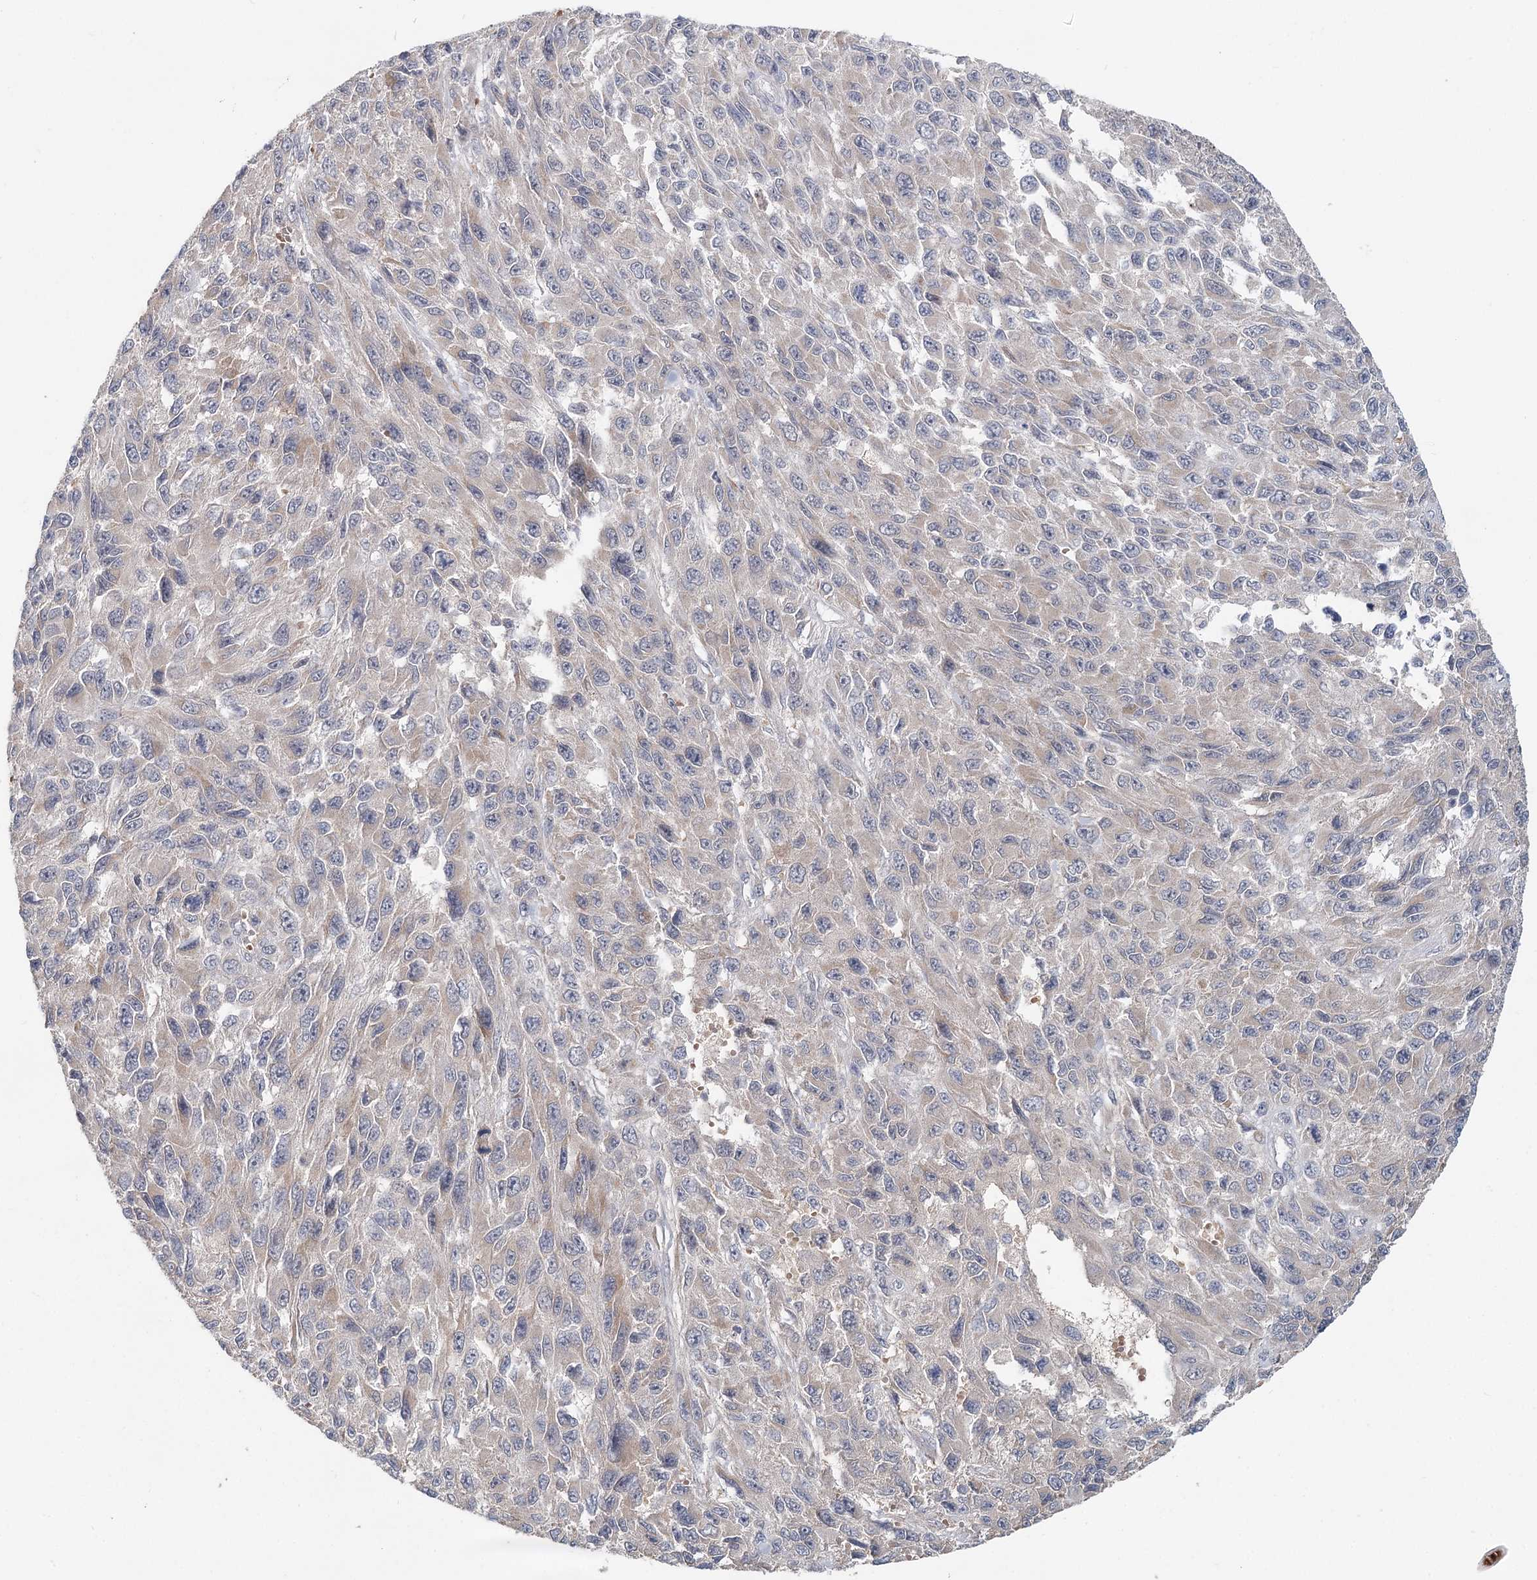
{"staining": {"intensity": "negative", "quantity": "none", "location": "none"}, "tissue": "melanoma", "cell_type": "Tumor cells", "image_type": "cancer", "snomed": [{"axis": "morphology", "description": "Normal tissue, NOS"}, {"axis": "morphology", "description": "Malignant melanoma, NOS"}, {"axis": "topography", "description": "Skin"}], "caption": "A micrograph of human malignant melanoma is negative for staining in tumor cells. (DAB (3,3'-diaminobenzidine) immunohistochemistry, high magnification).", "gene": "FBXO7", "patient": {"sex": "female", "age": 96}}